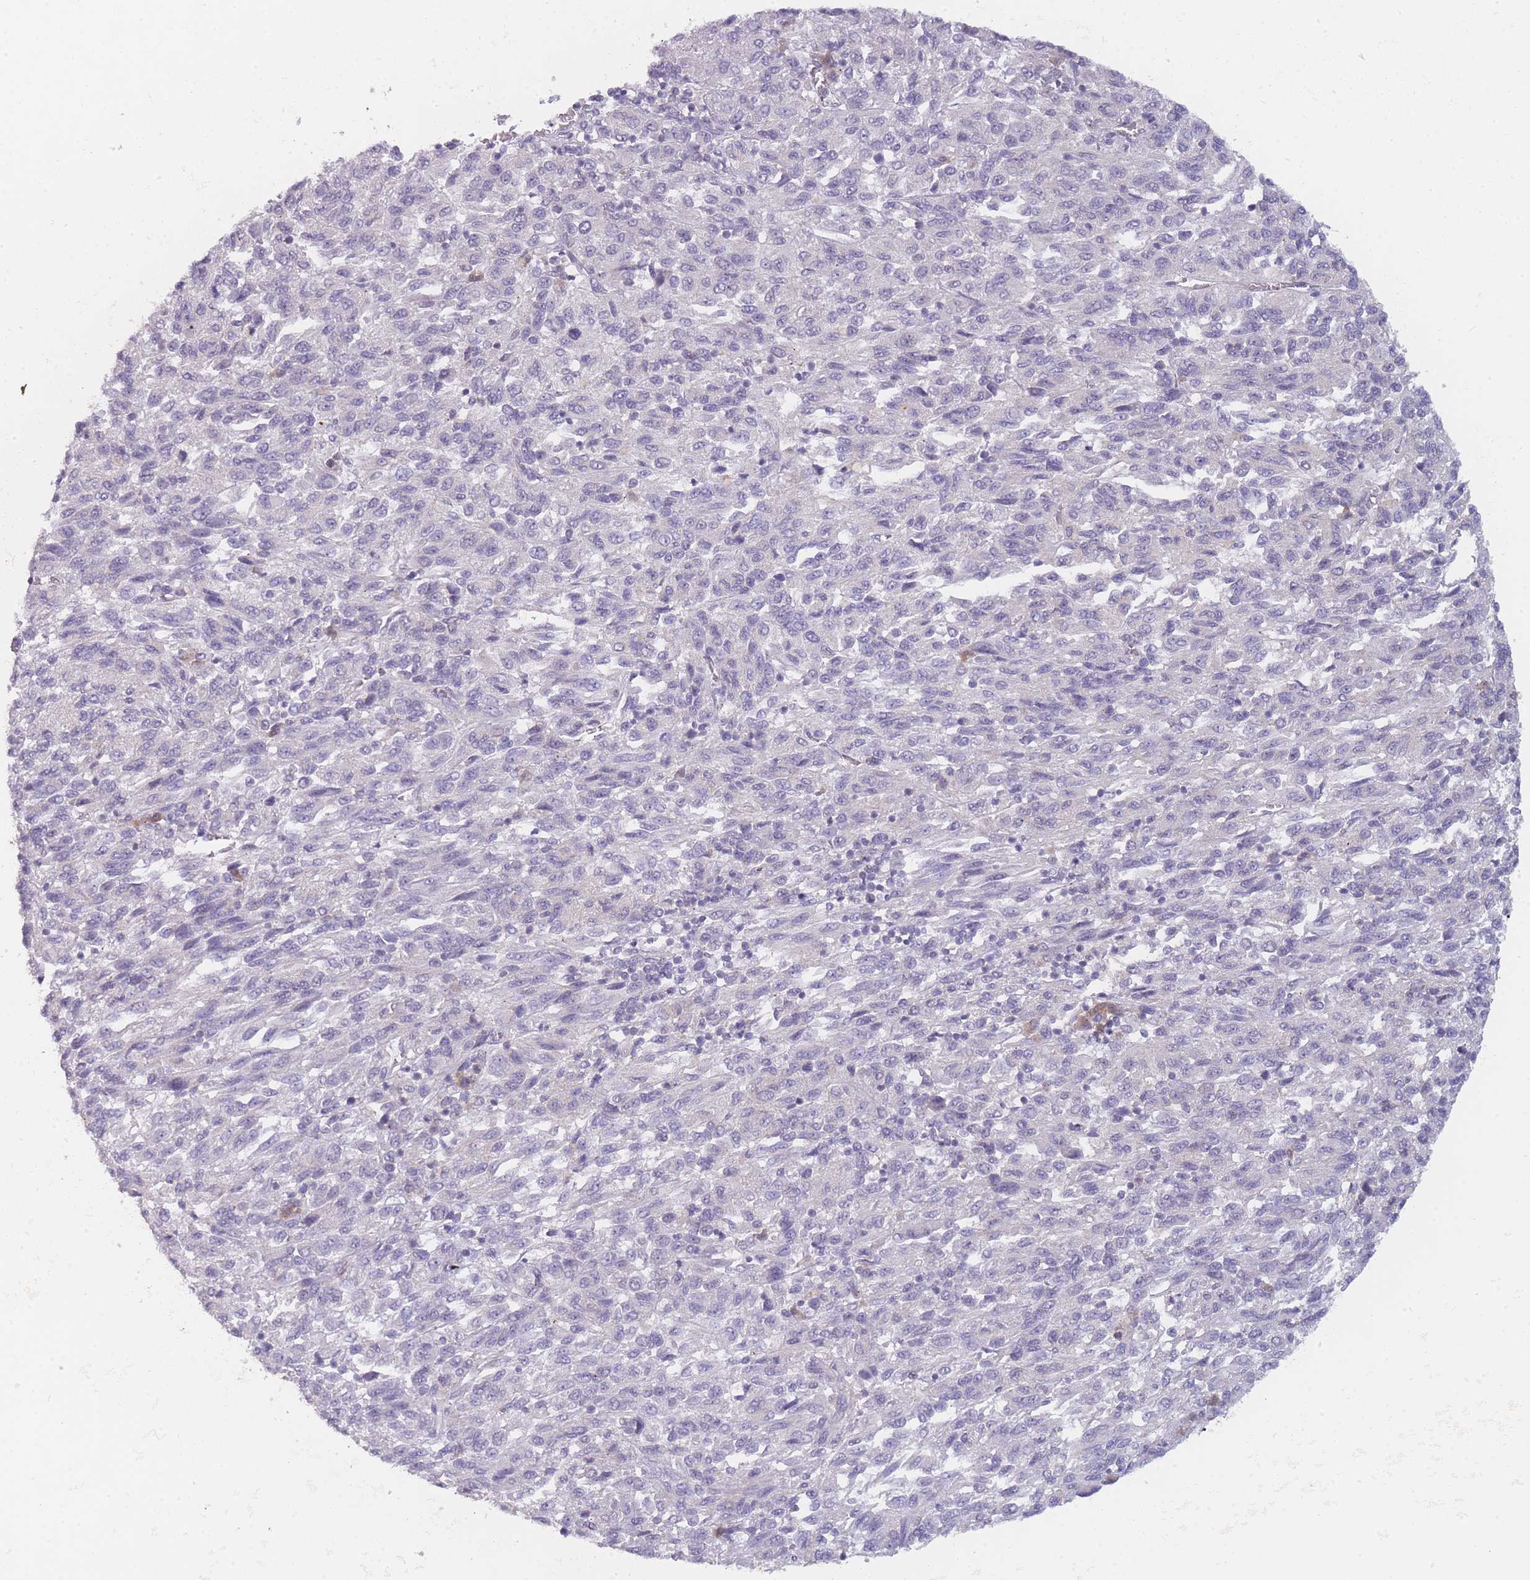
{"staining": {"intensity": "negative", "quantity": "none", "location": "none"}, "tissue": "melanoma", "cell_type": "Tumor cells", "image_type": "cancer", "snomed": [{"axis": "morphology", "description": "Malignant melanoma, Metastatic site"}, {"axis": "topography", "description": "Lung"}], "caption": "Immunohistochemistry (IHC) of human melanoma demonstrates no staining in tumor cells.", "gene": "MRI1", "patient": {"sex": "male", "age": 64}}